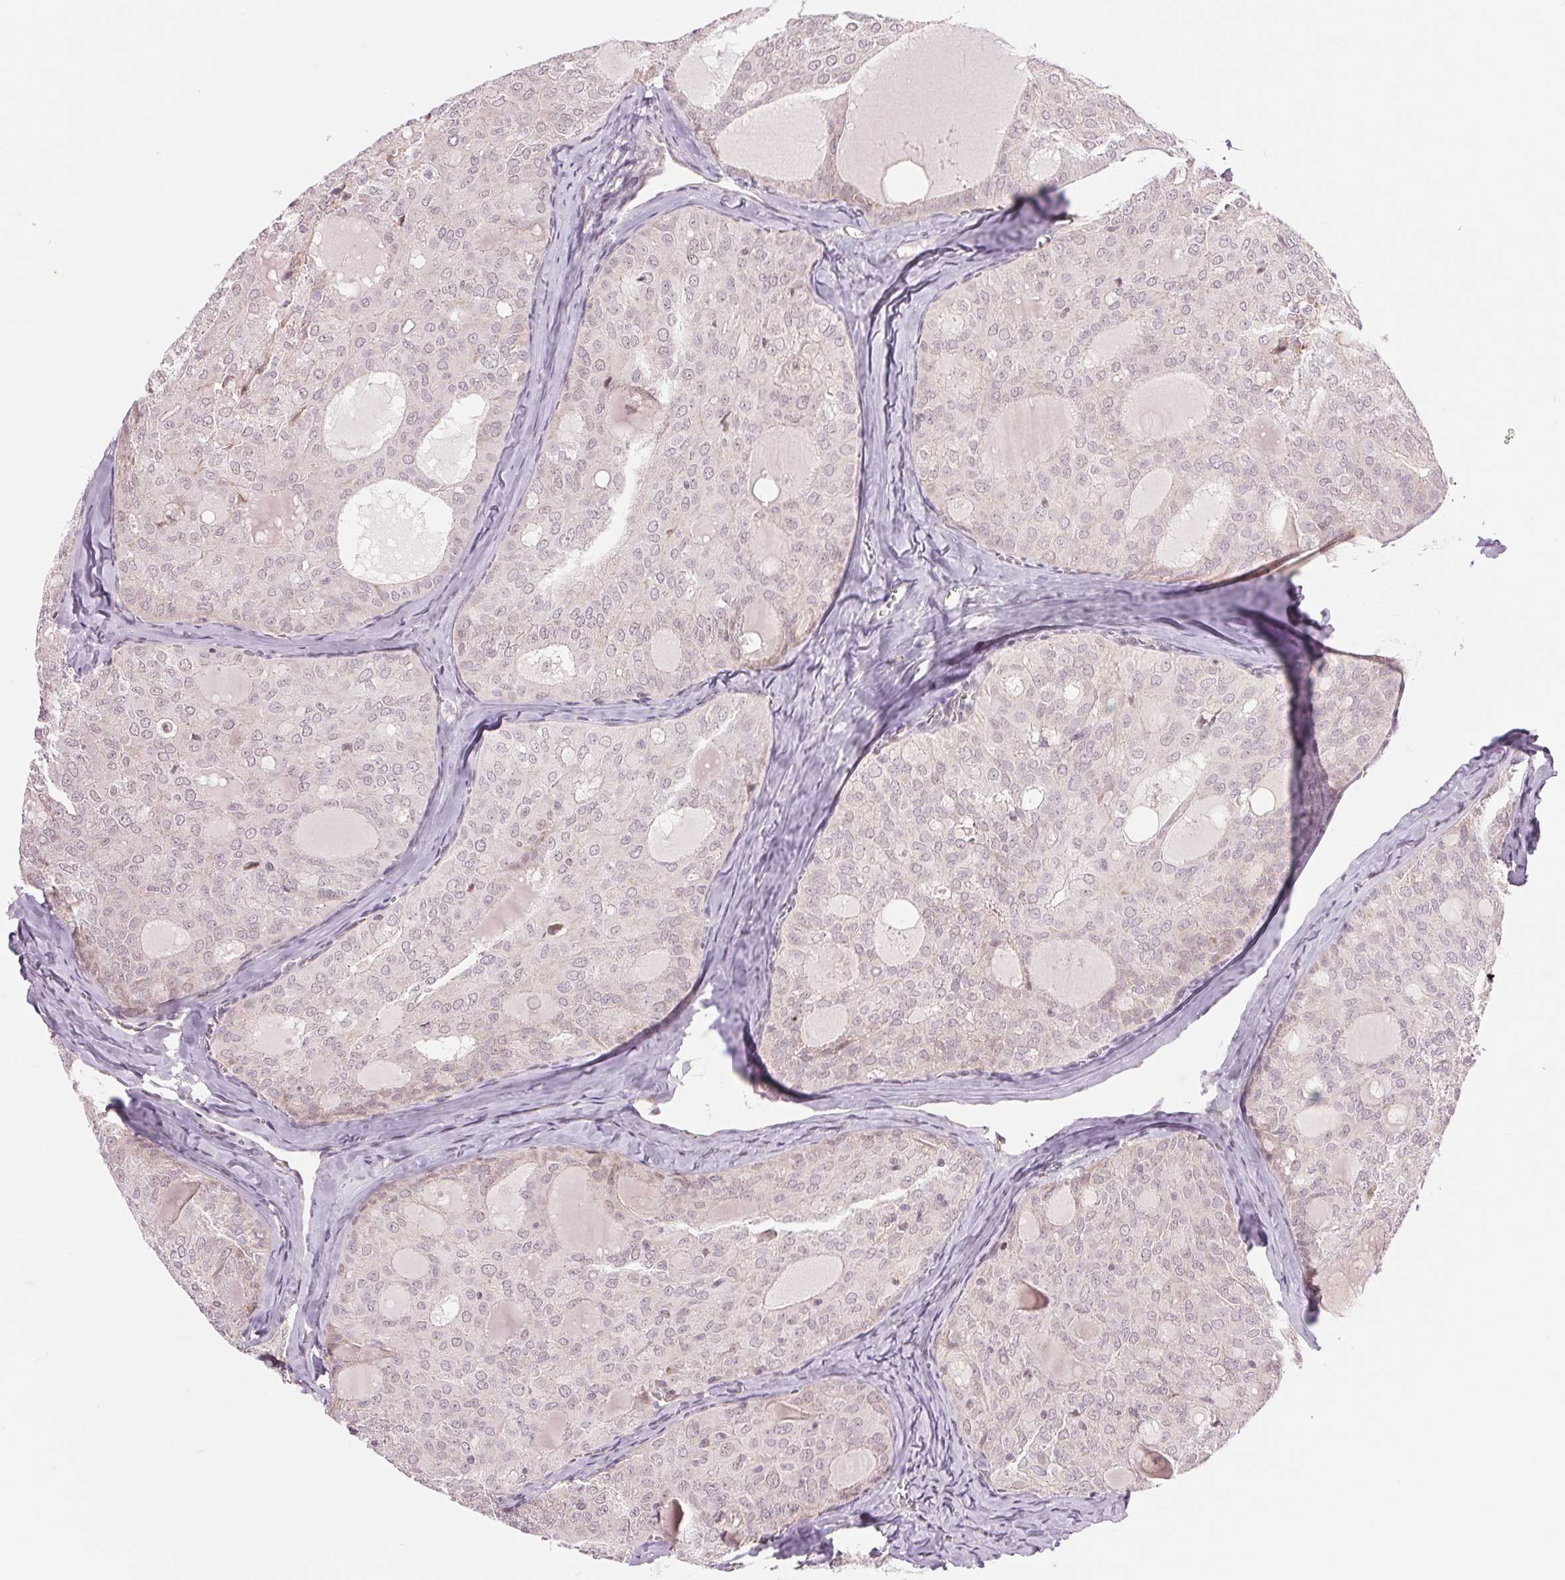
{"staining": {"intensity": "negative", "quantity": "none", "location": "none"}, "tissue": "thyroid cancer", "cell_type": "Tumor cells", "image_type": "cancer", "snomed": [{"axis": "morphology", "description": "Follicular adenoma carcinoma, NOS"}, {"axis": "topography", "description": "Thyroid gland"}], "caption": "DAB (3,3'-diaminobenzidine) immunohistochemical staining of human thyroid follicular adenoma carcinoma demonstrates no significant positivity in tumor cells.", "gene": "ARHGAP32", "patient": {"sex": "male", "age": 75}}